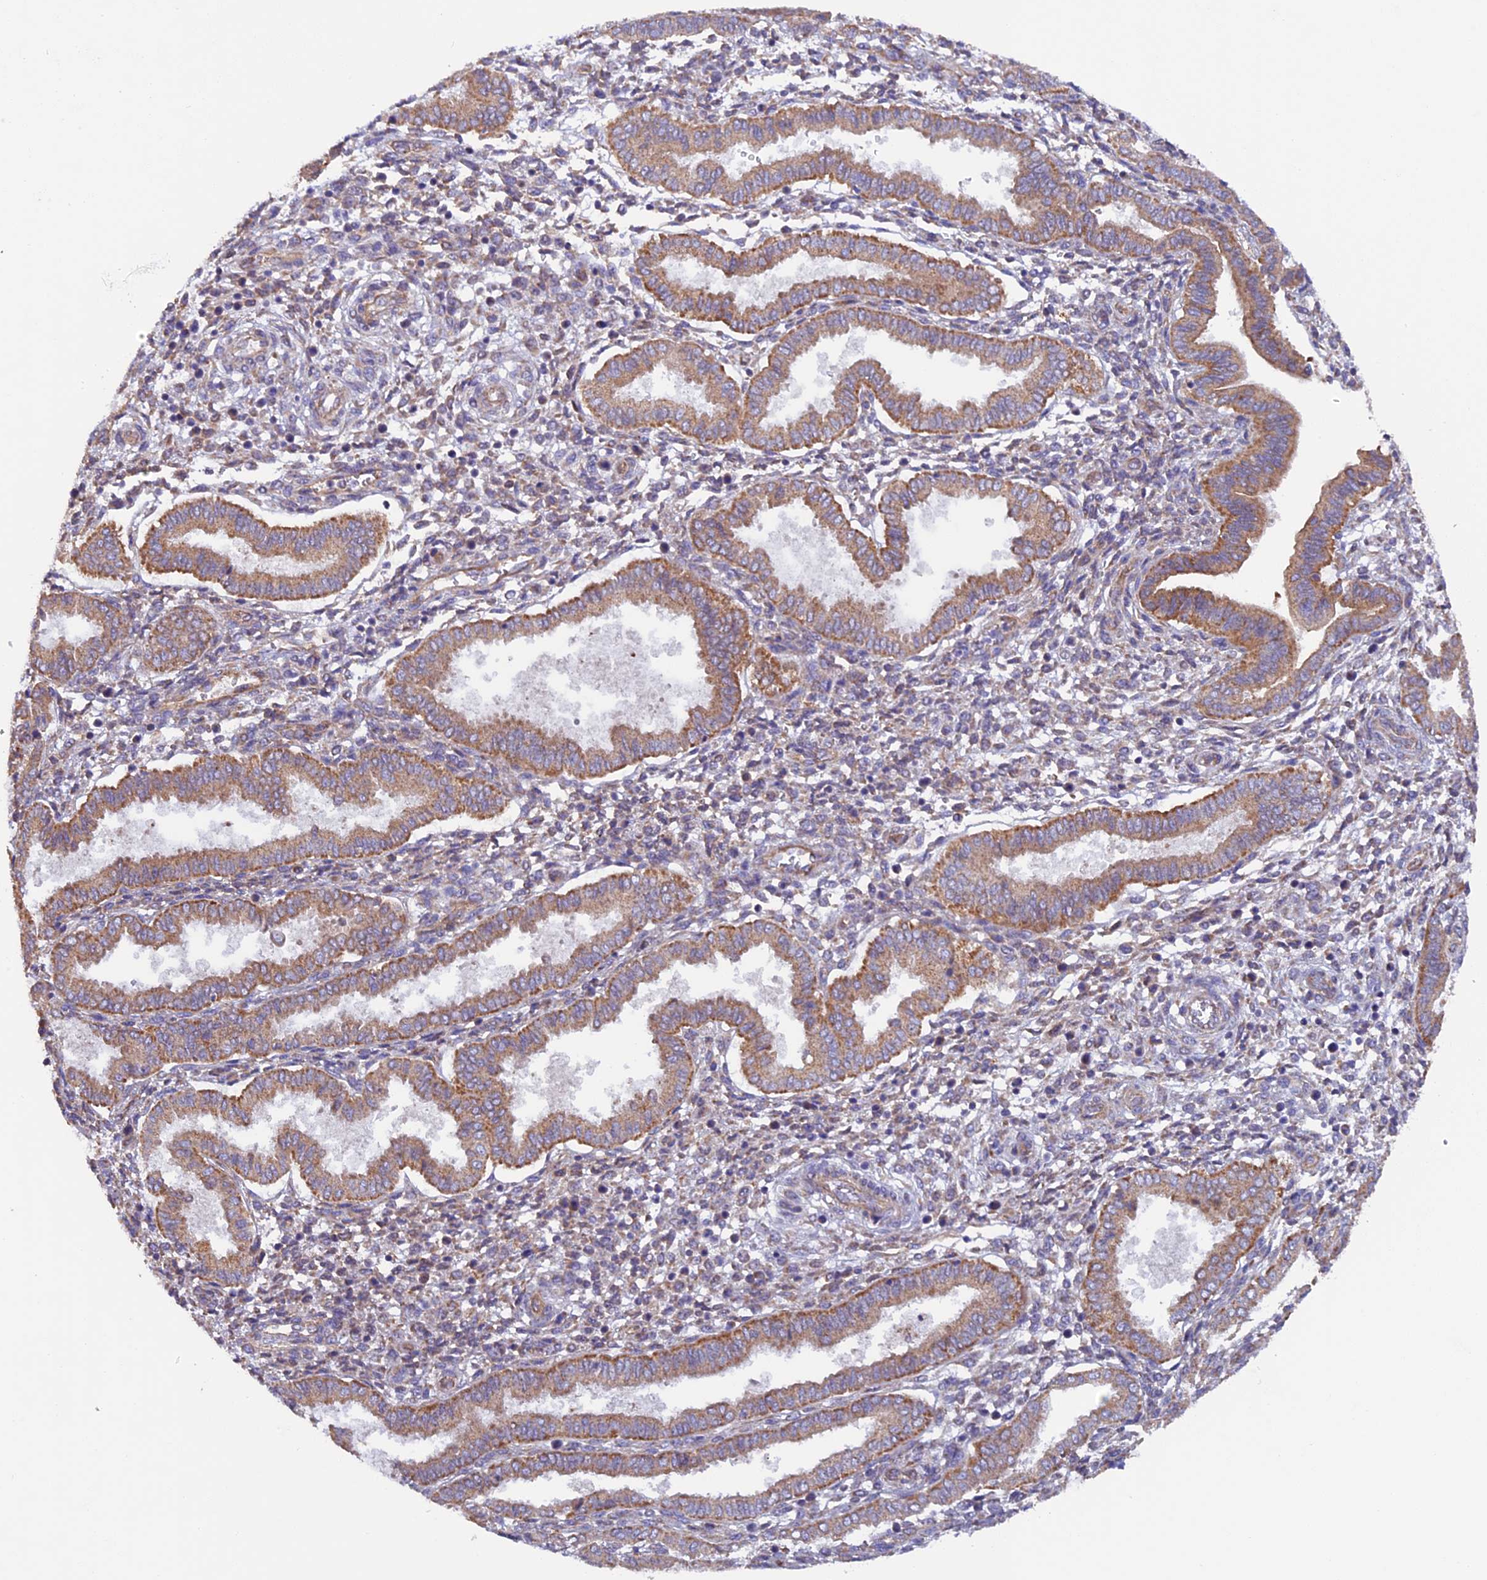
{"staining": {"intensity": "weak", "quantity": "25%-75%", "location": "cytoplasmic/membranous"}, "tissue": "endometrium", "cell_type": "Cells in endometrial stroma", "image_type": "normal", "snomed": [{"axis": "morphology", "description": "Normal tissue, NOS"}, {"axis": "topography", "description": "Endometrium"}], "caption": "Immunohistochemistry (IHC) of normal human endometrium reveals low levels of weak cytoplasmic/membranous staining in about 25%-75% of cells in endometrial stroma.", "gene": "DUS3L", "patient": {"sex": "female", "age": 24}}